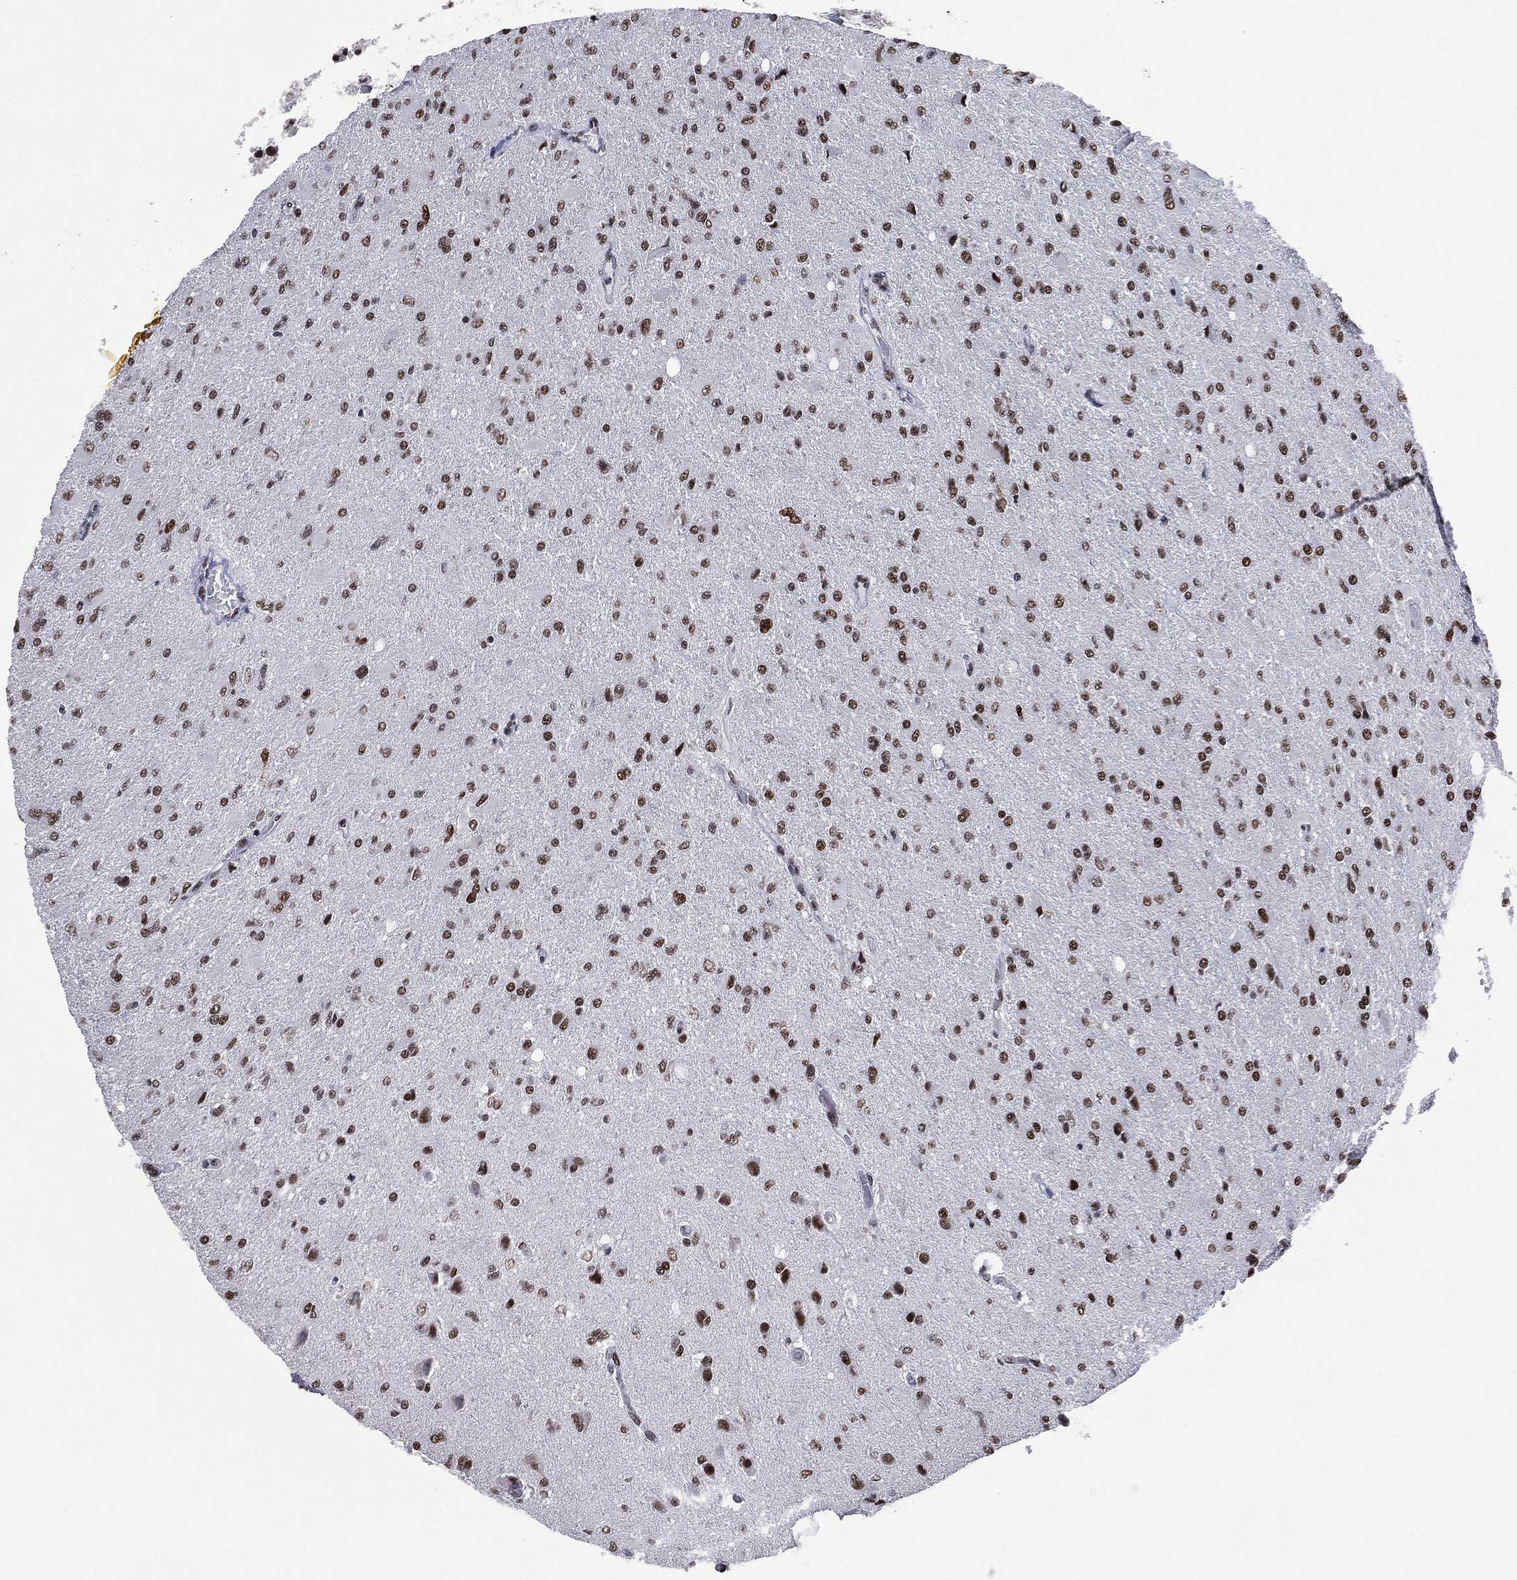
{"staining": {"intensity": "strong", "quantity": ">75%", "location": "nuclear"}, "tissue": "glioma", "cell_type": "Tumor cells", "image_type": "cancer", "snomed": [{"axis": "morphology", "description": "Glioma, malignant, High grade"}, {"axis": "topography", "description": "Cerebral cortex"}], "caption": "A micrograph showing strong nuclear staining in approximately >75% of tumor cells in malignant glioma (high-grade), as visualized by brown immunohistochemical staining.", "gene": "MSH2", "patient": {"sex": "female", "age": 36}}